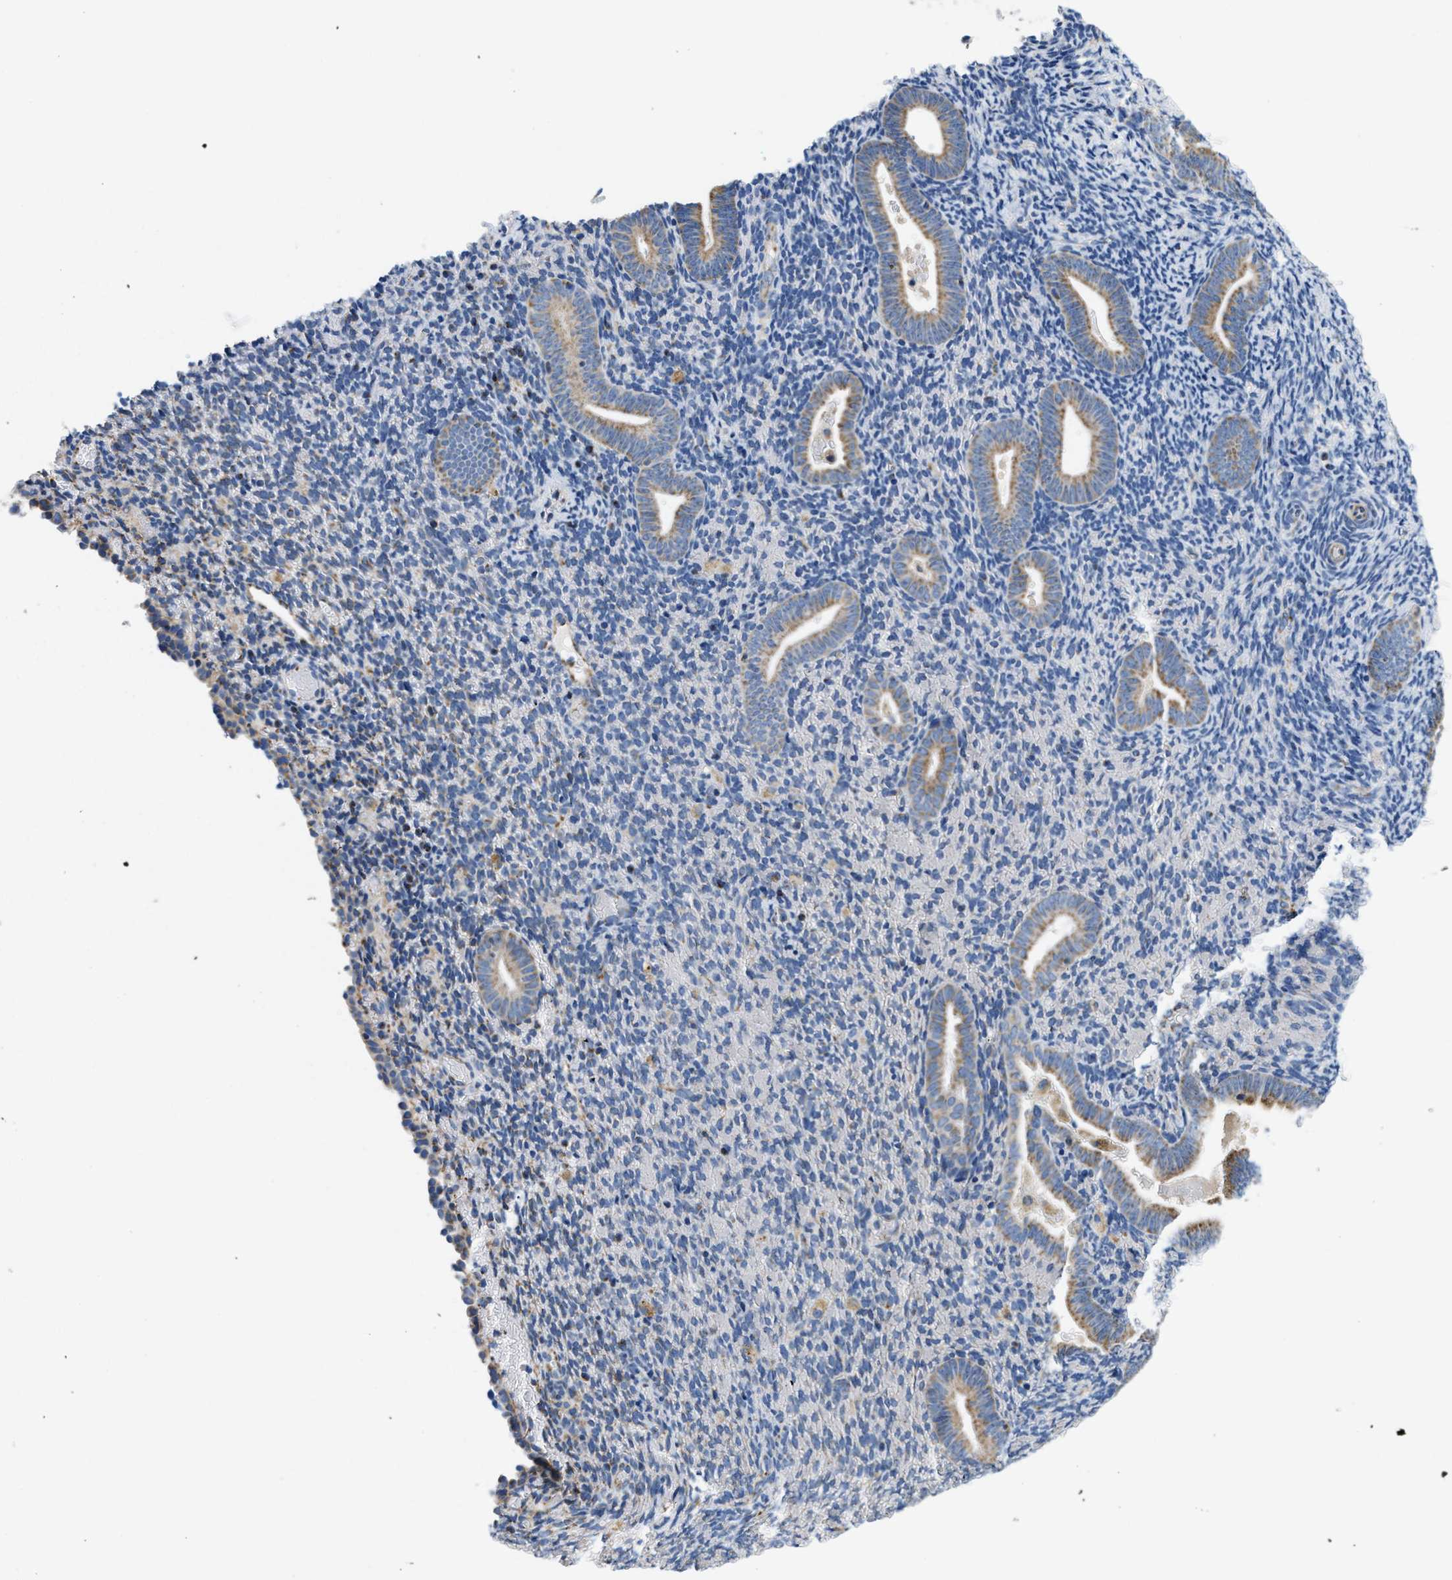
{"staining": {"intensity": "negative", "quantity": "none", "location": "none"}, "tissue": "endometrium", "cell_type": "Cells in endometrial stroma", "image_type": "normal", "snomed": [{"axis": "morphology", "description": "Normal tissue, NOS"}, {"axis": "topography", "description": "Endometrium"}], "caption": "Immunohistochemistry (IHC) histopathology image of normal human endometrium stained for a protein (brown), which demonstrates no expression in cells in endometrial stroma.", "gene": "SFXN1", "patient": {"sex": "female", "age": 51}}